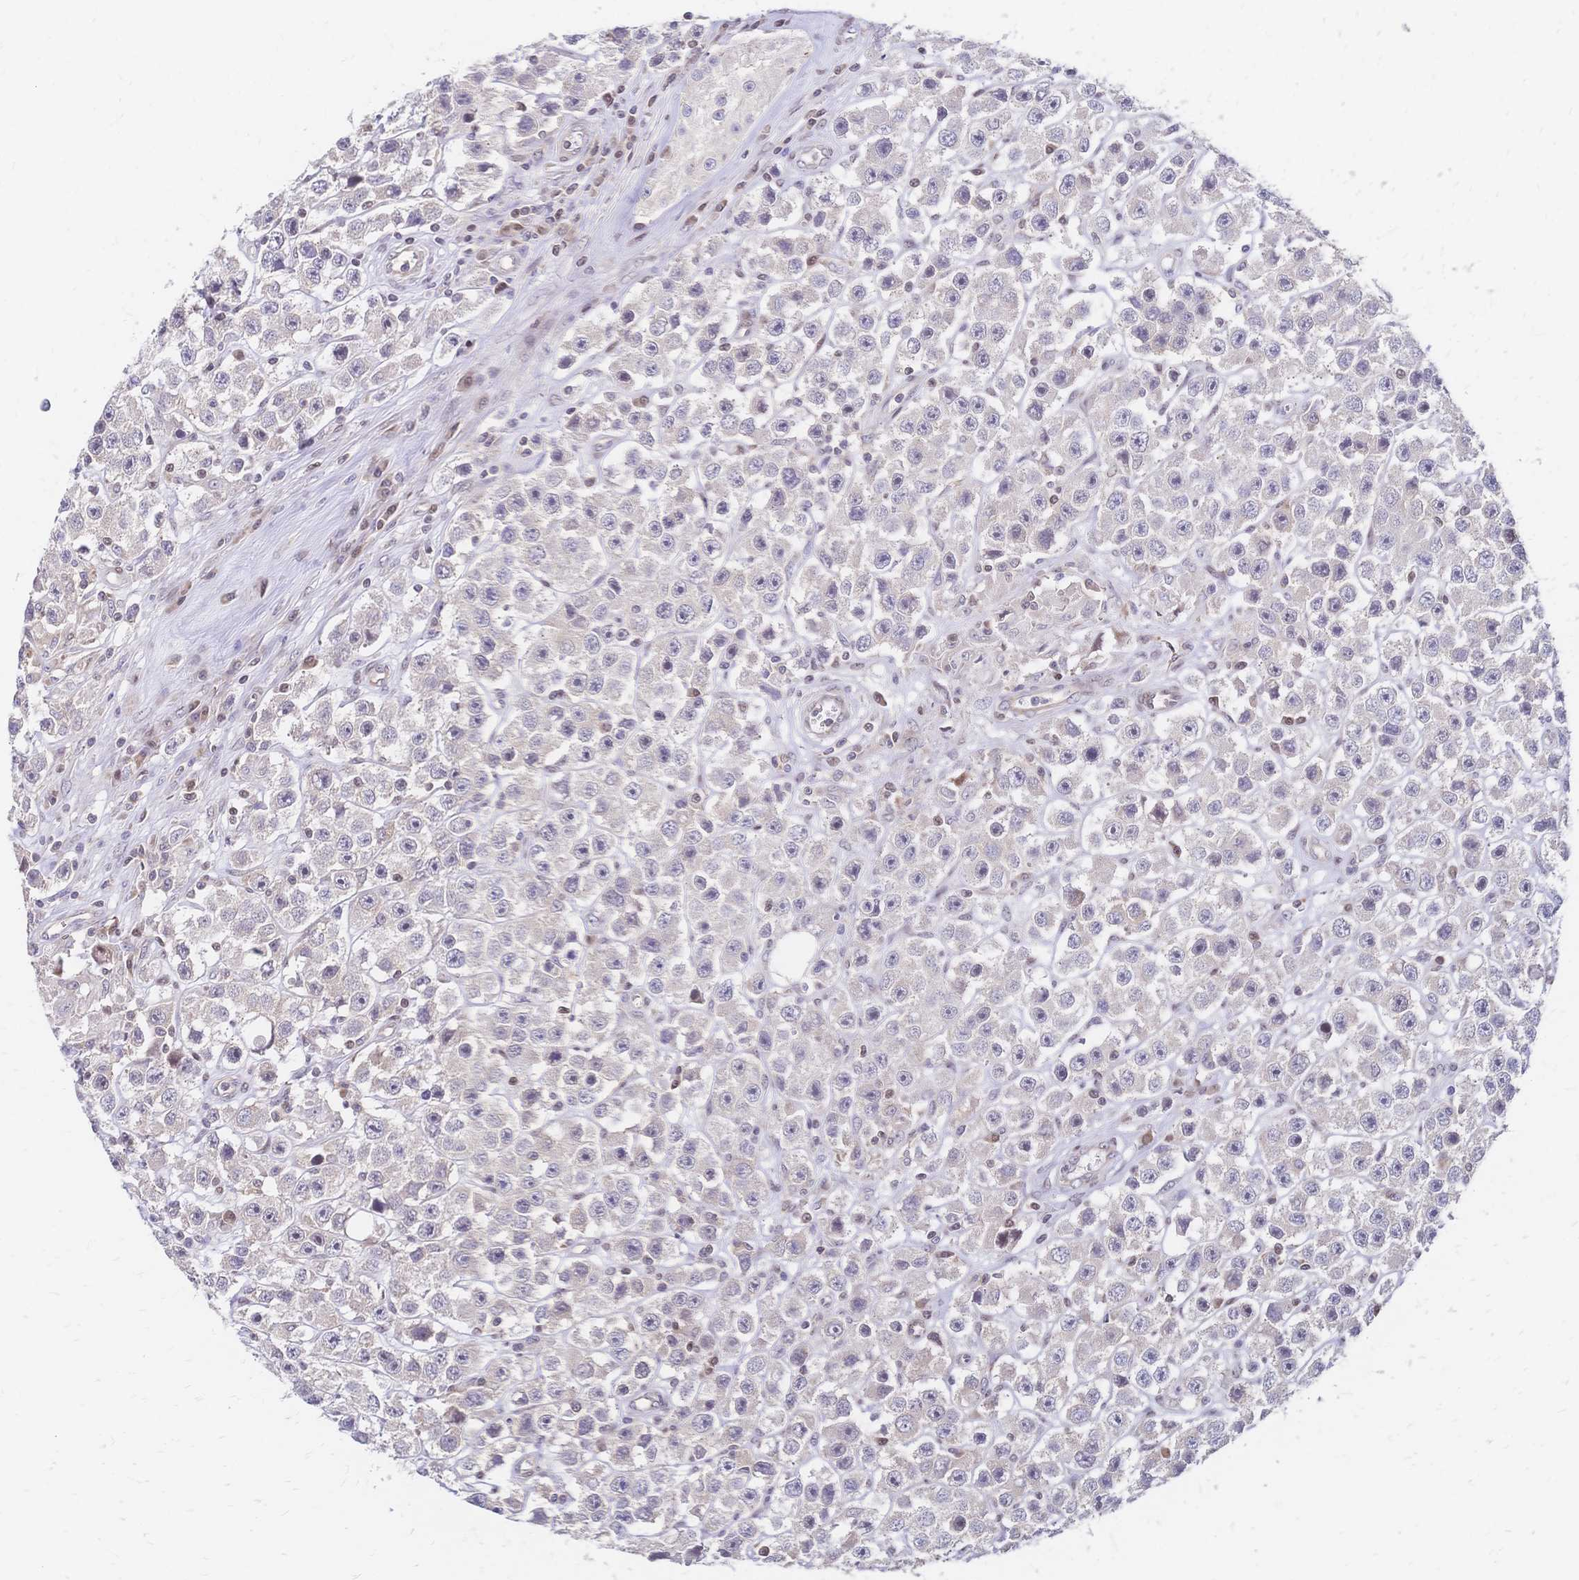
{"staining": {"intensity": "negative", "quantity": "none", "location": "none"}, "tissue": "testis cancer", "cell_type": "Tumor cells", "image_type": "cancer", "snomed": [{"axis": "morphology", "description": "Seminoma, NOS"}, {"axis": "topography", "description": "Testis"}], "caption": "This is an immunohistochemistry histopathology image of testis cancer (seminoma). There is no positivity in tumor cells.", "gene": "CBX7", "patient": {"sex": "male", "age": 45}}